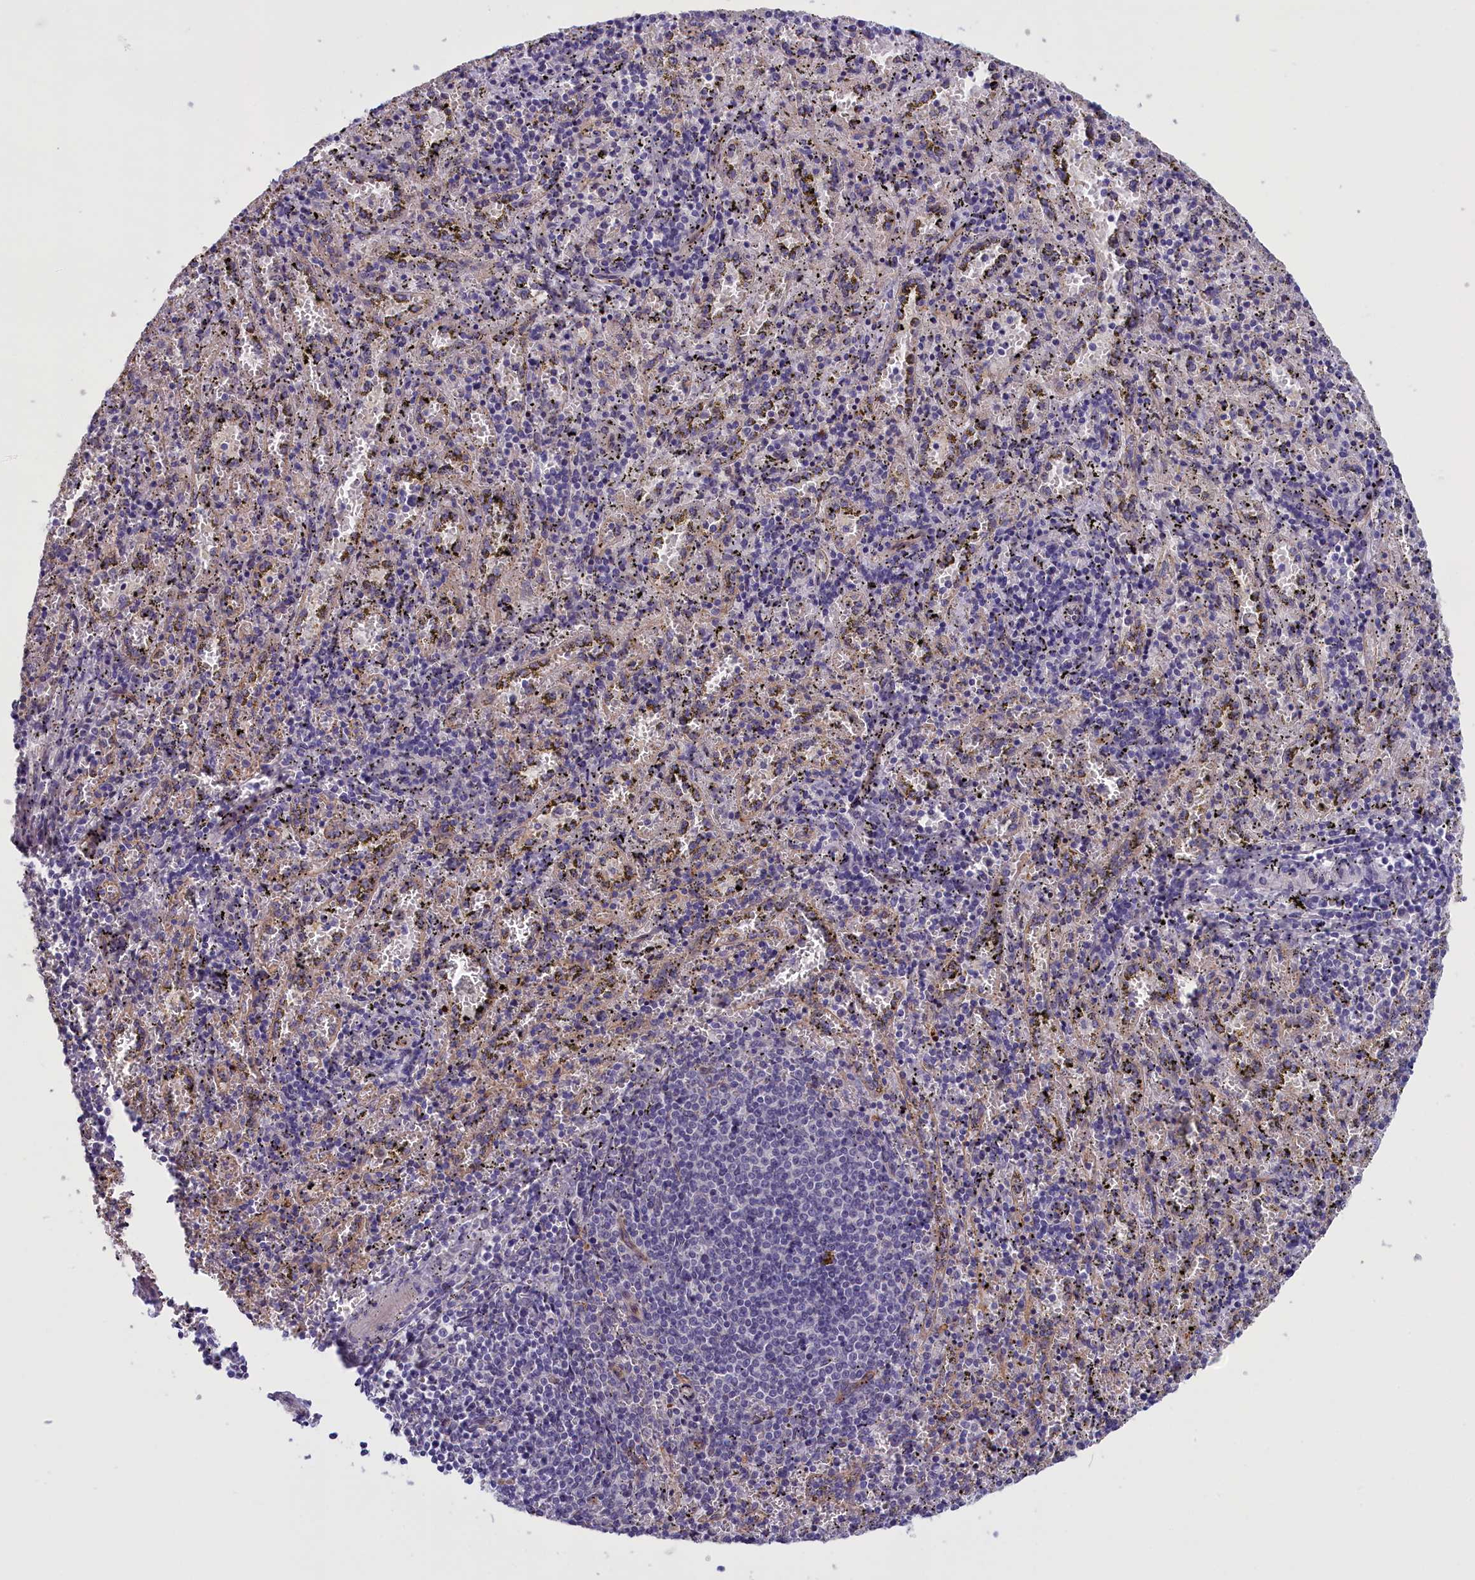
{"staining": {"intensity": "negative", "quantity": "none", "location": "none"}, "tissue": "spleen", "cell_type": "Cells in red pulp", "image_type": "normal", "snomed": [{"axis": "morphology", "description": "Normal tissue, NOS"}, {"axis": "topography", "description": "Spleen"}], "caption": "Immunohistochemical staining of benign human spleen exhibits no significant expression in cells in red pulp.", "gene": "IGFALS", "patient": {"sex": "male", "age": 11}}